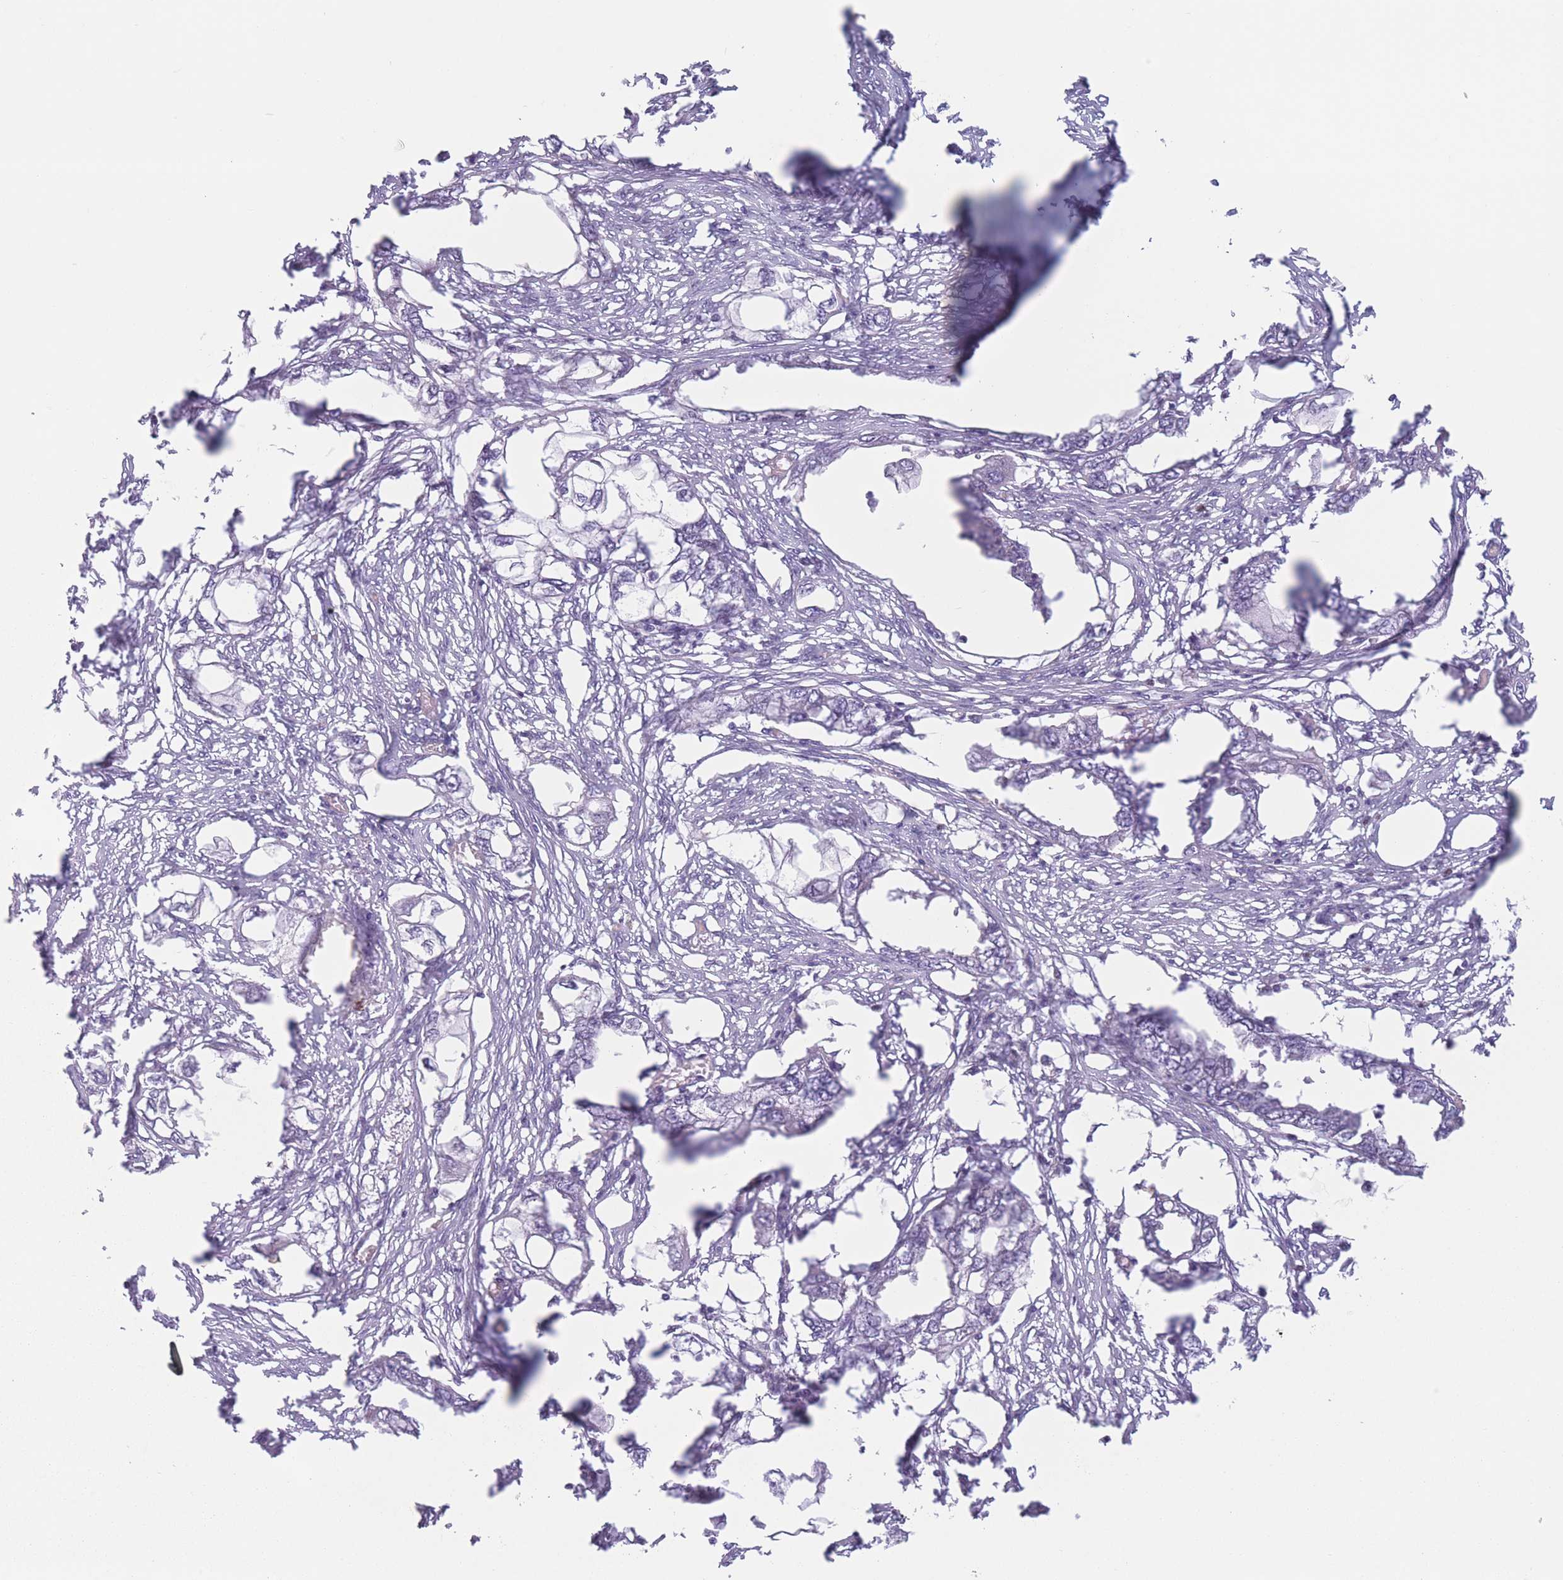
{"staining": {"intensity": "negative", "quantity": "none", "location": "none"}, "tissue": "endometrial cancer", "cell_type": "Tumor cells", "image_type": "cancer", "snomed": [{"axis": "morphology", "description": "Adenocarcinoma, NOS"}, {"axis": "morphology", "description": "Adenocarcinoma, metastatic, NOS"}, {"axis": "topography", "description": "Adipose tissue"}, {"axis": "topography", "description": "Endometrium"}], "caption": "DAB (3,3'-diaminobenzidine) immunohistochemical staining of endometrial cancer (metastatic adenocarcinoma) reveals no significant positivity in tumor cells.", "gene": "ZNF439", "patient": {"sex": "female", "age": 67}}